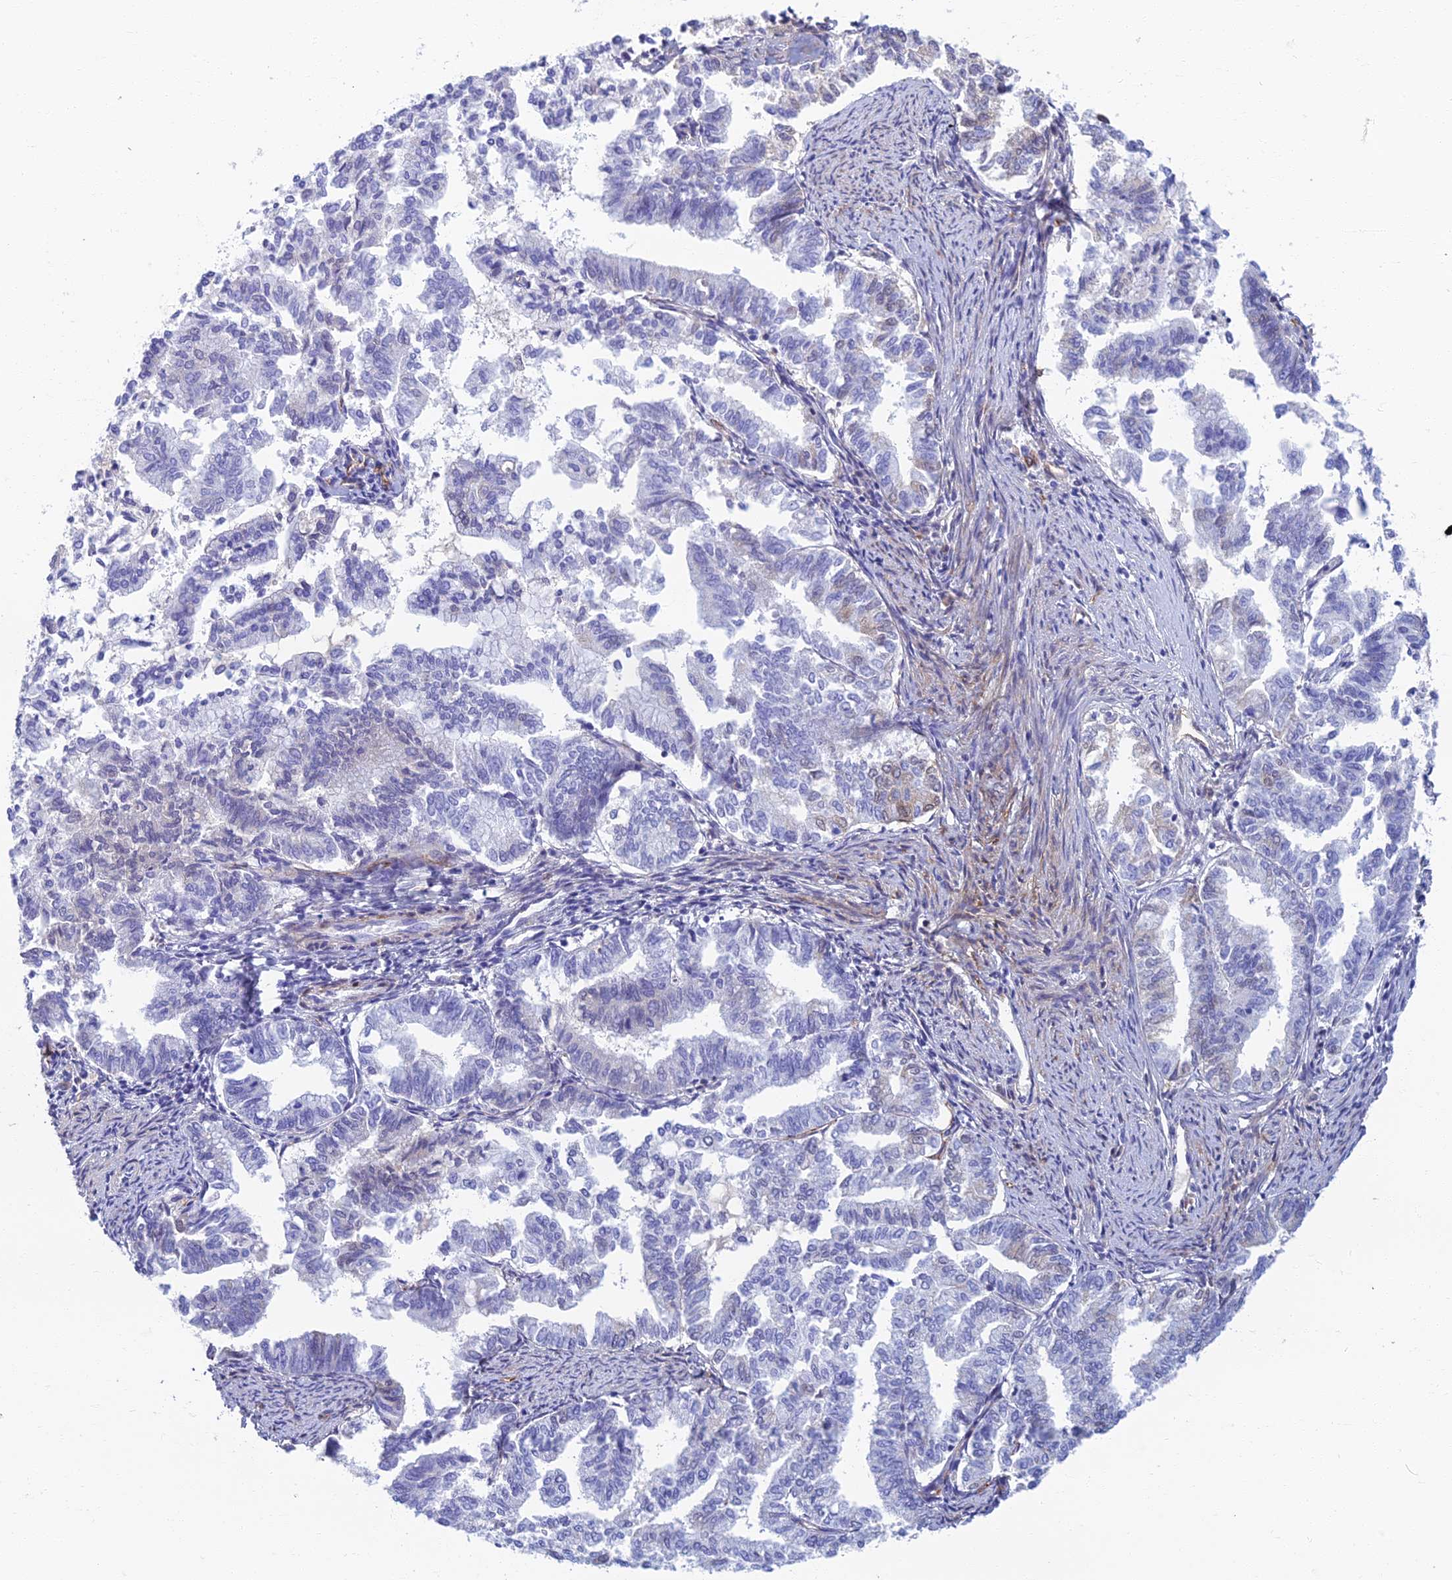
{"staining": {"intensity": "negative", "quantity": "none", "location": "none"}, "tissue": "endometrial cancer", "cell_type": "Tumor cells", "image_type": "cancer", "snomed": [{"axis": "morphology", "description": "Adenocarcinoma, NOS"}, {"axis": "topography", "description": "Endometrium"}], "caption": "This is an IHC photomicrograph of endometrial cancer. There is no expression in tumor cells.", "gene": "ETFRF1", "patient": {"sex": "female", "age": 79}}